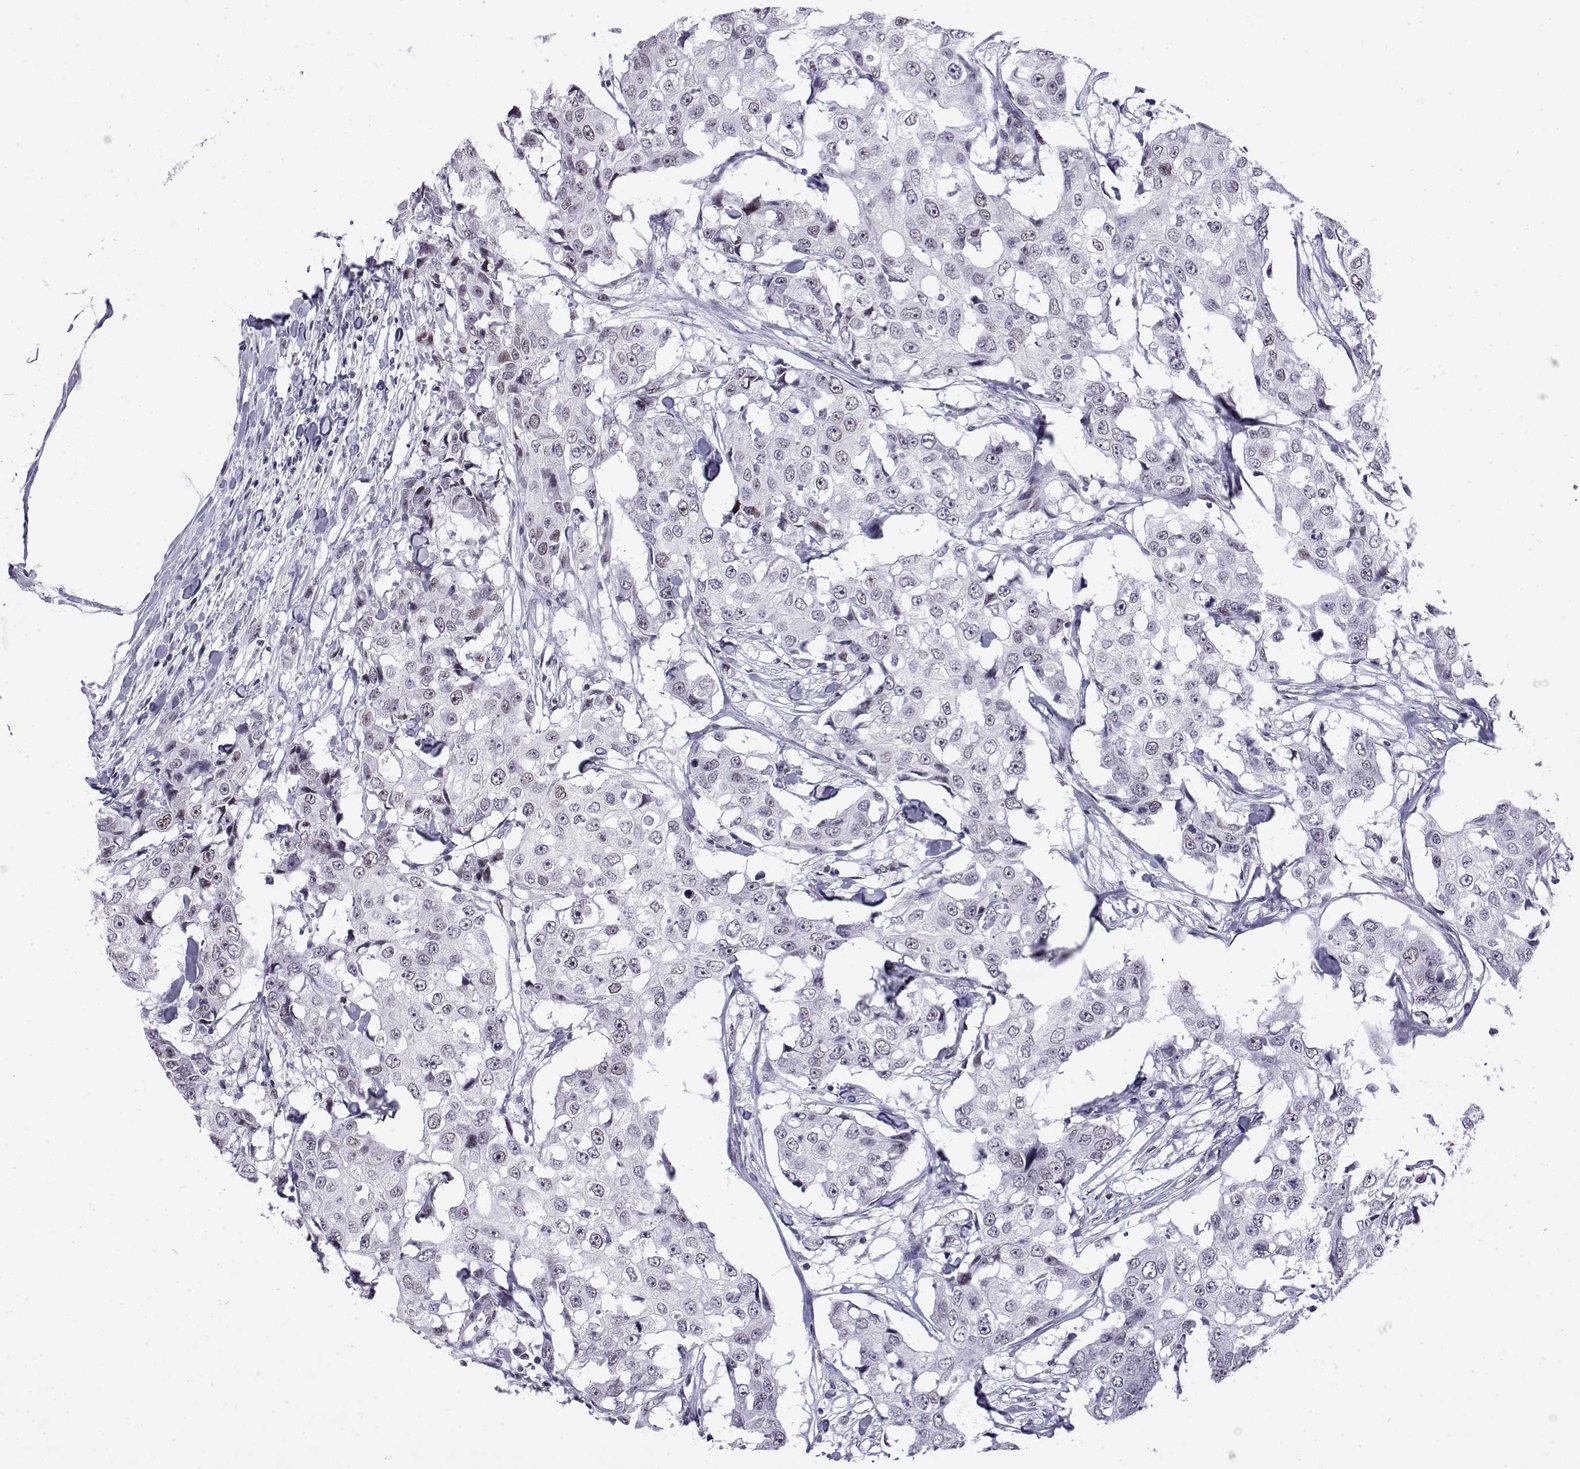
{"staining": {"intensity": "moderate", "quantity": "25%-75%", "location": "nuclear"}, "tissue": "breast cancer", "cell_type": "Tumor cells", "image_type": "cancer", "snomed": [{"axis": "morphology", "description": "Duct carcinoma"}, {"axis": "topography", "description": "Breast"}], "caption": "Protein staining shows moderate nuclear staining in approximately 25%-75% of tumor cells in breast invasive ductal carcinoma. Nuclei are stained in blue.", "gene": "POLDIP3", "patient": {"sex": "female", "age": 27}}